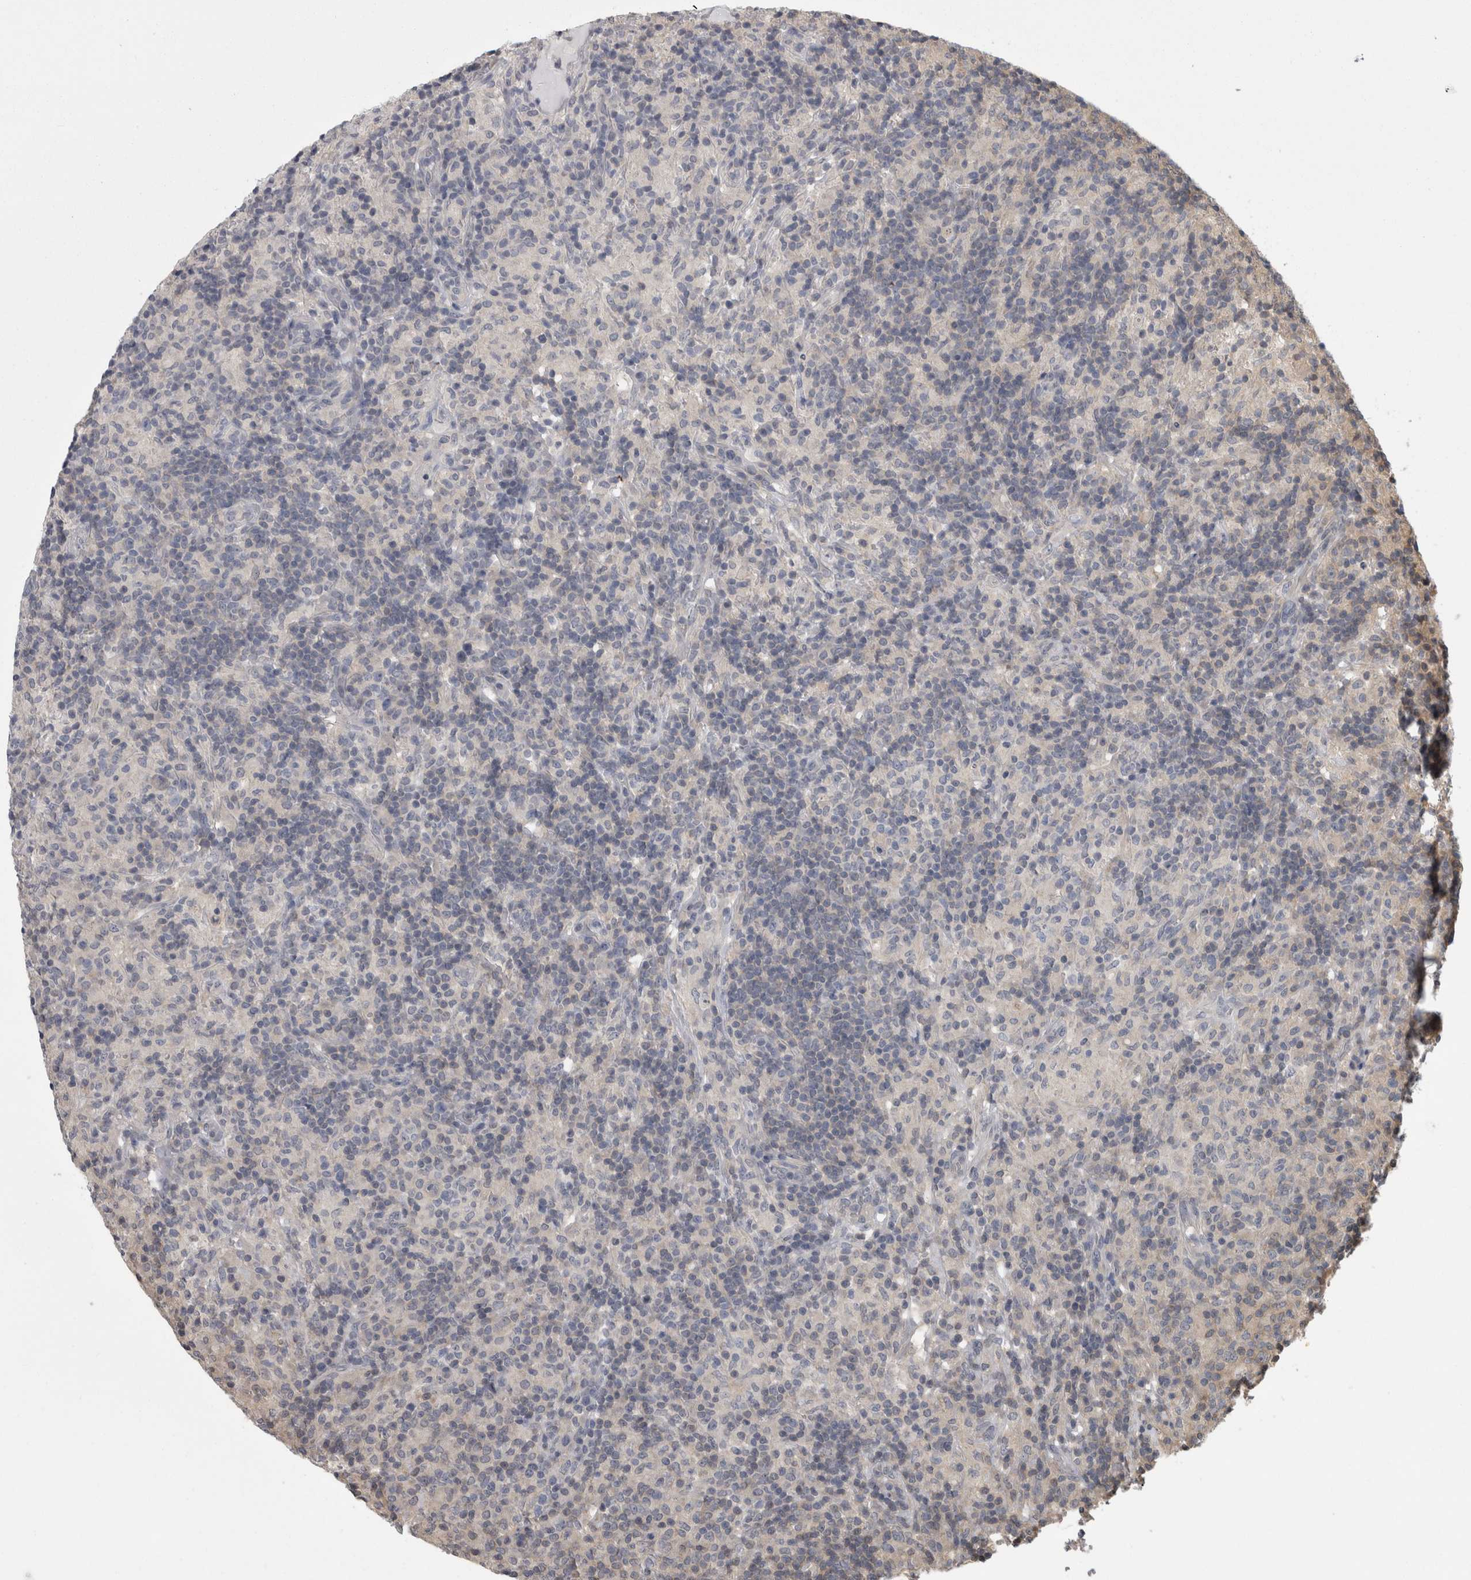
{"staining": {"intensity": "negative", "quantity": "none", "location": "none"}, "tissue": "lymphoma", "cell_type": "Tumor cells", "image_type": "cancer", "snomed": [{"axis": "morphology", "description": "Hodgkin's disease, NOS"}, {"axis": "topography", "description": "Lymph node"}], "caption": "Hodgkin's disease was stained to show a protein in brown. There is no significant expression in tumor cells. (DAB immunohistochemistry (IHC) with hematoxylin counter stain).", "gene": "APRT", "patient": {"sex": "male", "age": 70}}